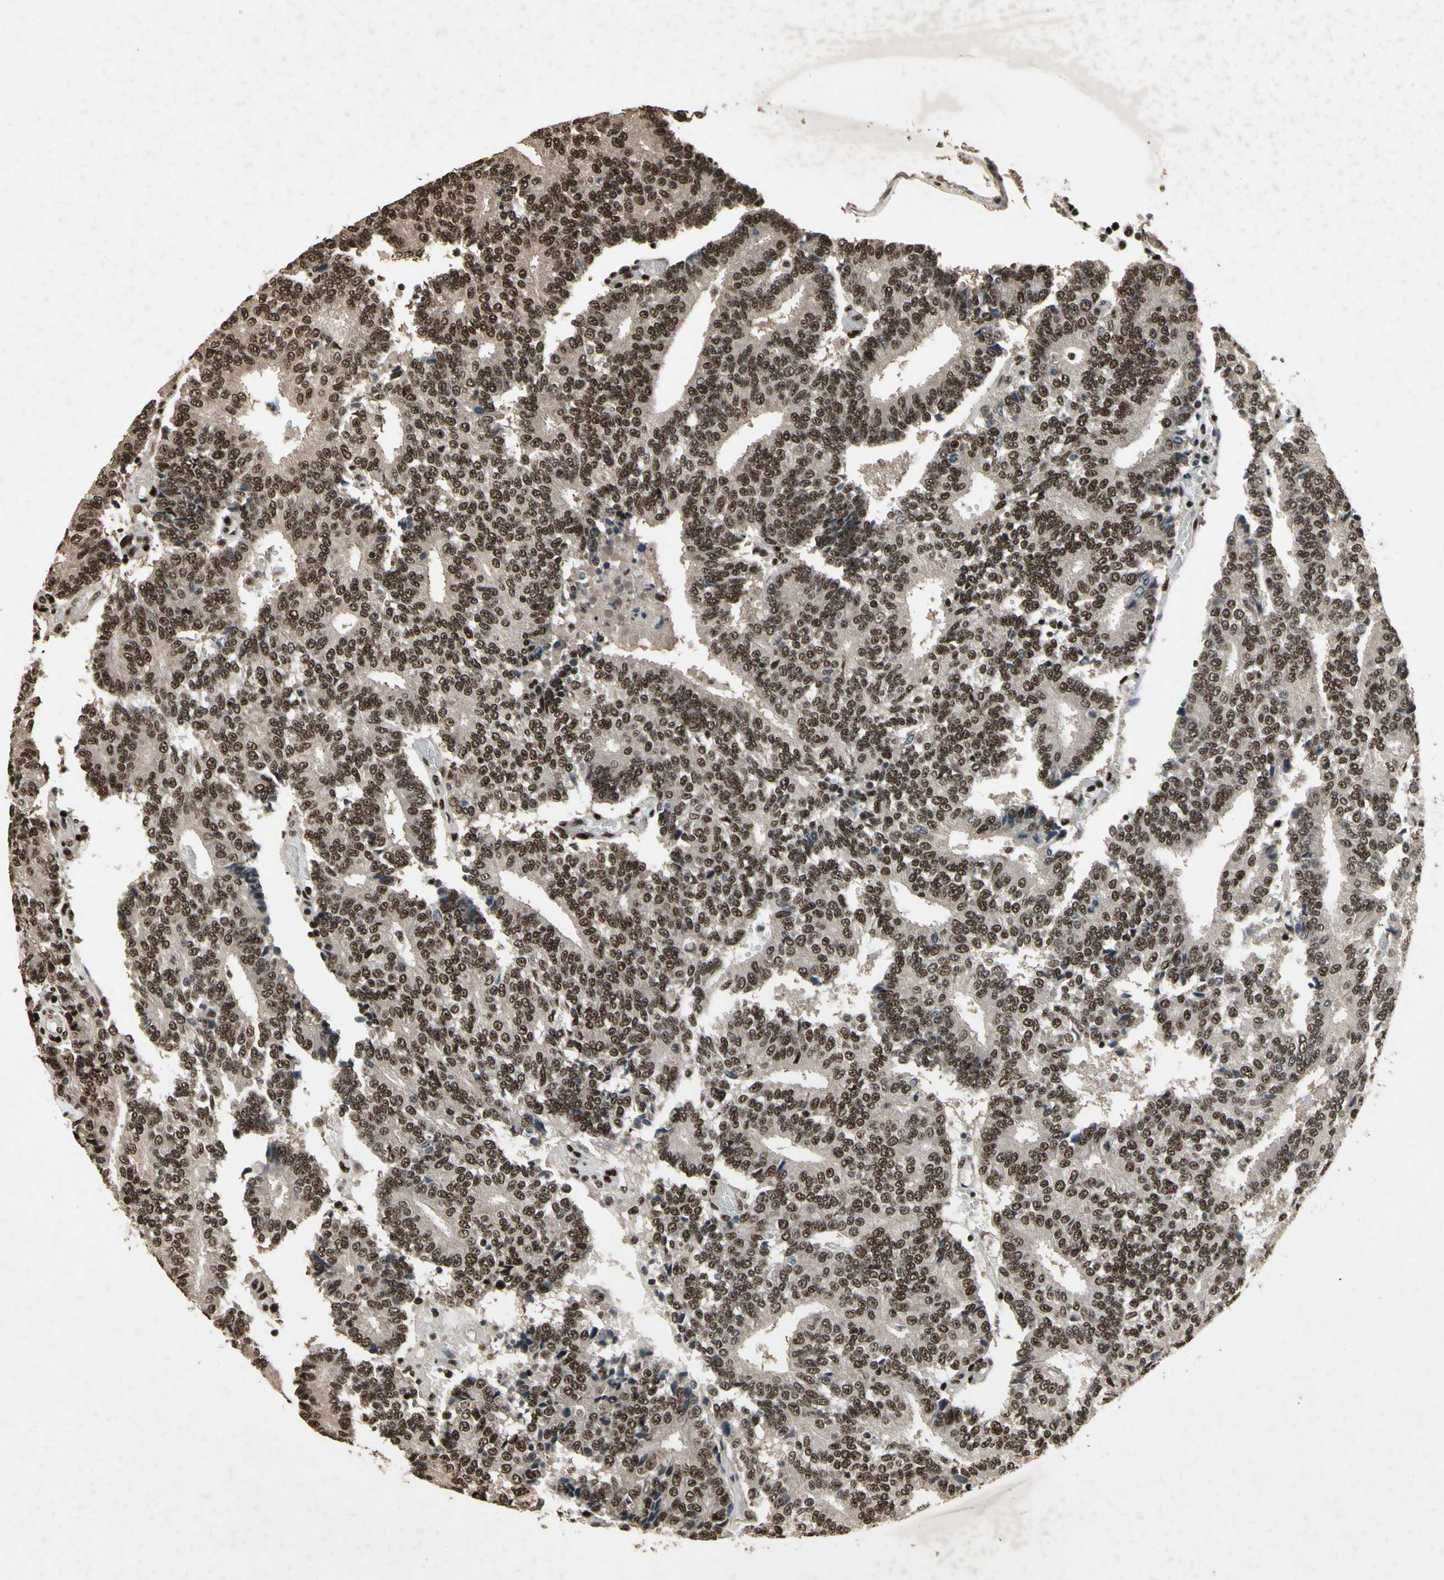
{"staining": {"intensity": "strong", "quantity": ">75%", "location": "nuclear"}, "tissue": "prostate cancer", "cell_type": "Tumor cells", "image_type": "cancer", "snomed": [{"axis": "morphology", "description": "Adenocarcinoma, High grade"}, {"axis": "topography", "description": "Prostate"}], "caption": "DAB (3,3'-diaminobenzidine) immunohistochemical staining of human high-grade adenocarcinoma (prostate) exhibits strong nuclear protein expression in about >75% of tumor cells. The staining was performed using DAB (3,3'-diaminobenzidine), with brown indicating positive protein expression. Nuclei are stained blue with hematoxylin.", "gene": "TBX2", "patient": {"sex": "male", "age": 55}}